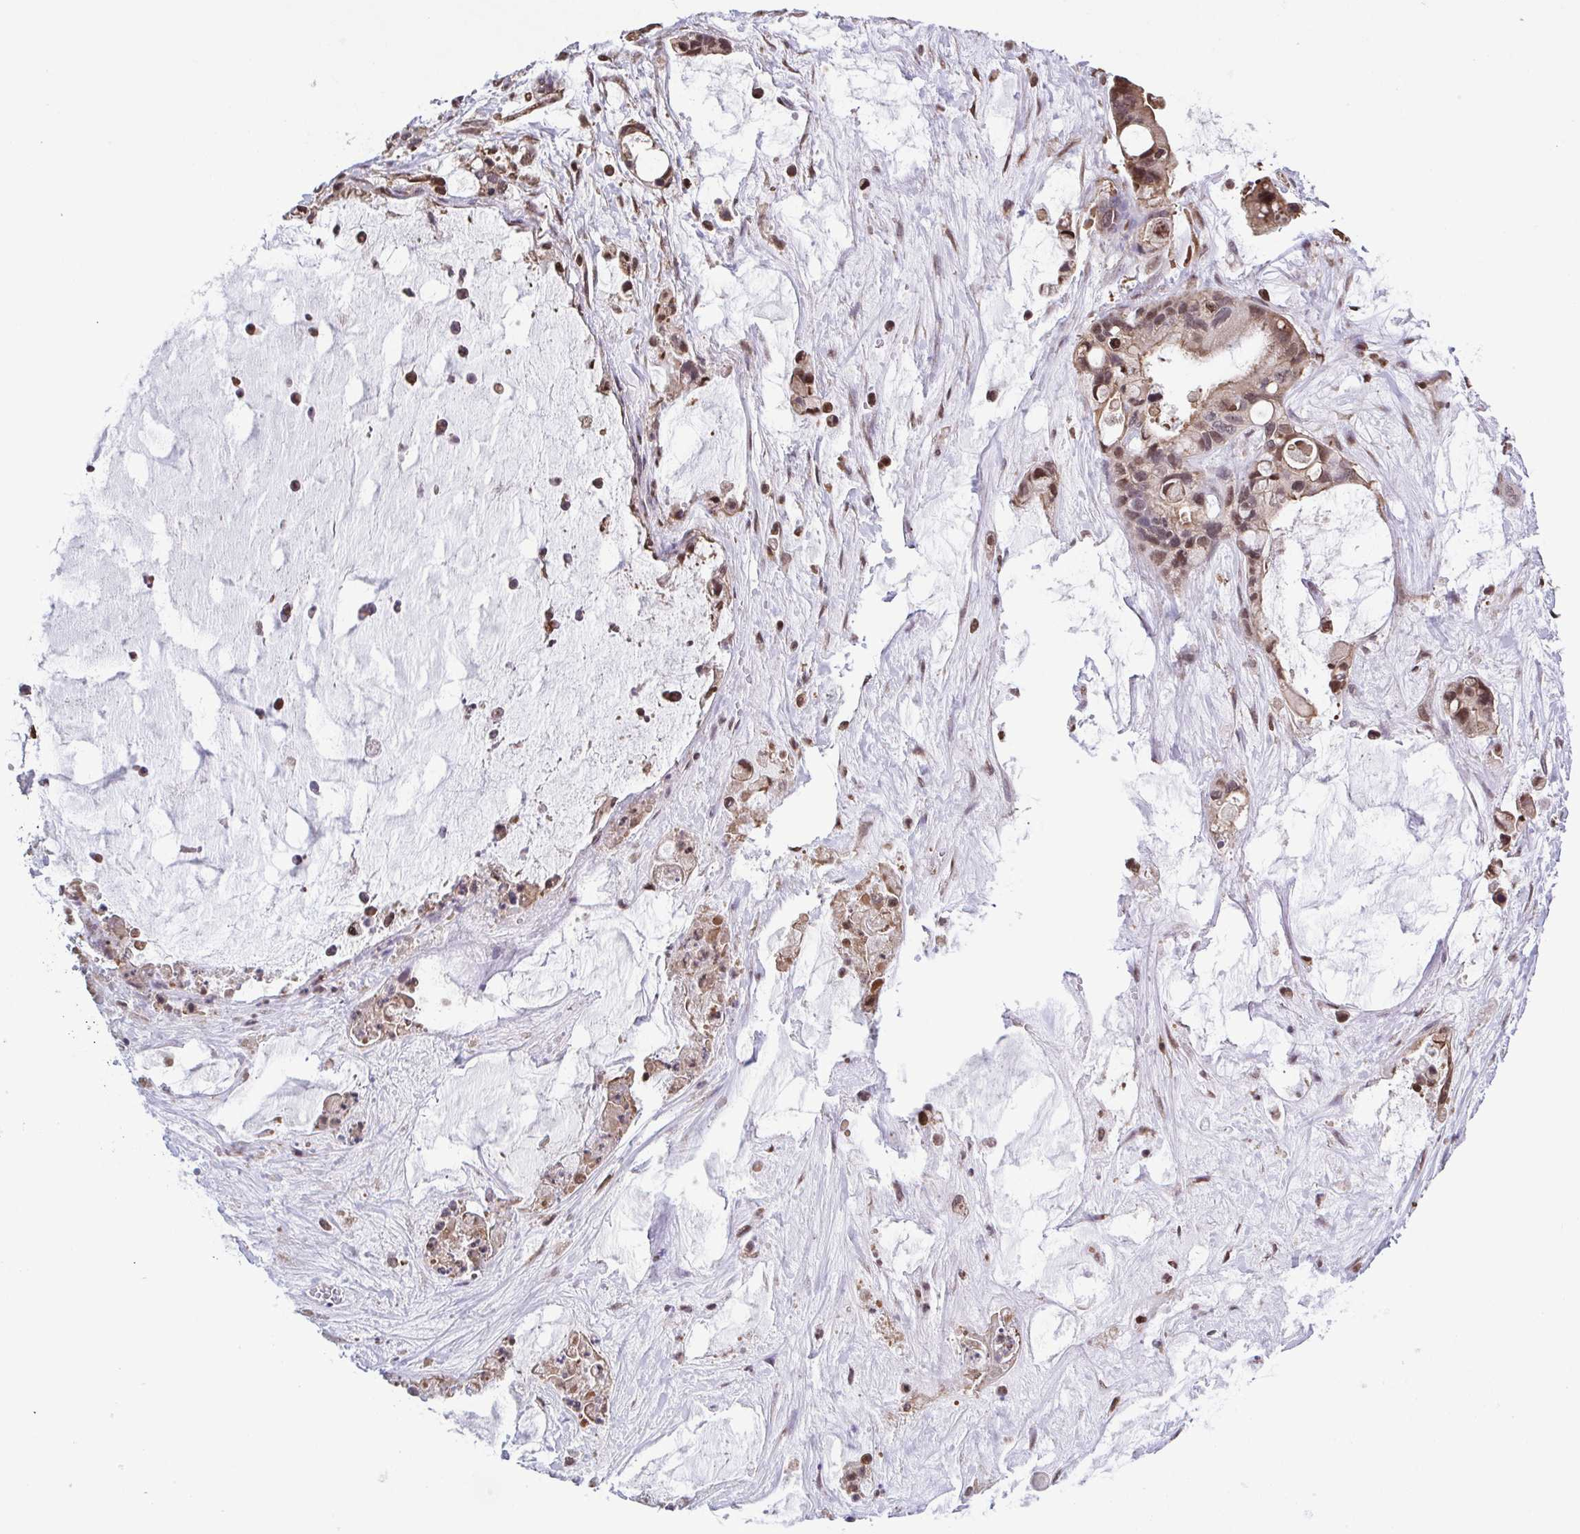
{"staining": {"intensity": "weak", "quantity": ">75%", "location": "cytoplasmic/membranous,nuclear"}, "tissue": "ovarian cancer", "cell_type": "Tumor cells", "image_type": "cancer", "snomed": [{"axis": "morphology", "description": "Cystadenocarcinoma, mucinous, NOS"}, {"axis": "topography", "description": "Ovary"}], "caption": "Ovarian cancer stained with DAB (3,3'-diaminobenzidine) immunohistochemistry (IHC) exhibits low levels of weak cytoplasmic/membranous and nuclear expression in about >75% of tumor cells.", "gene": "SEC63", "patient": {"sex": "female", "age": 63}}